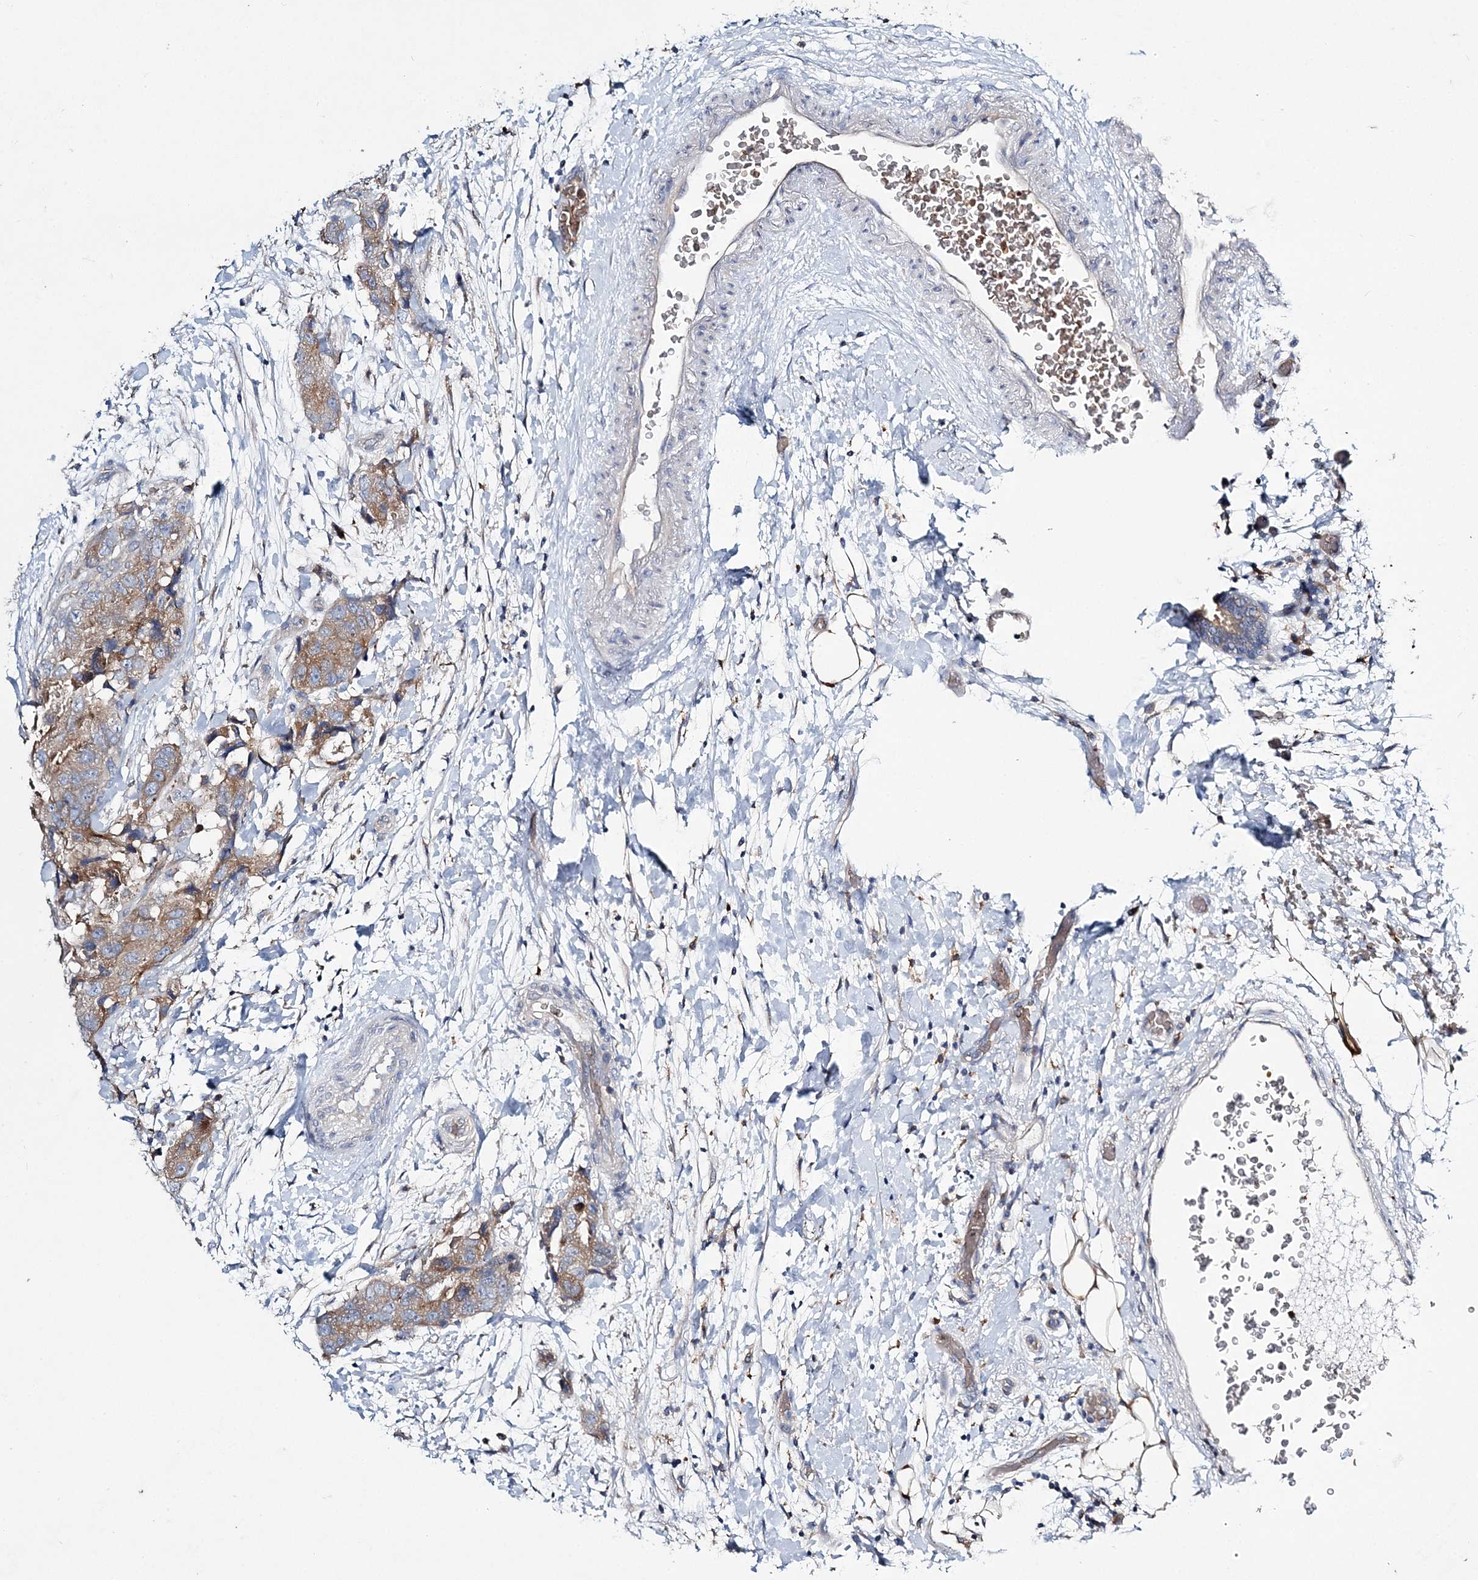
{"staining": {"intensity": "moderate", "quantity": ">75%", "location": "cytoplasmic/membranous"}, "tissue": "breast cancer", "cell_type": "Tumor cells", "image_type": "cancer", "snomed": [{"axis": "morphology", "description": "Duct carcinoma"}, {"axis": "topography", "description": "Breast"}], "caption": "Protein expression analysis of human intraductal carcinoma (breast) reveals moderate cytoplasmic/membranous expression in about >75% of tumor cells.", "gene": "ATP11B", "patient": {"sex": "female", "age": 62}}